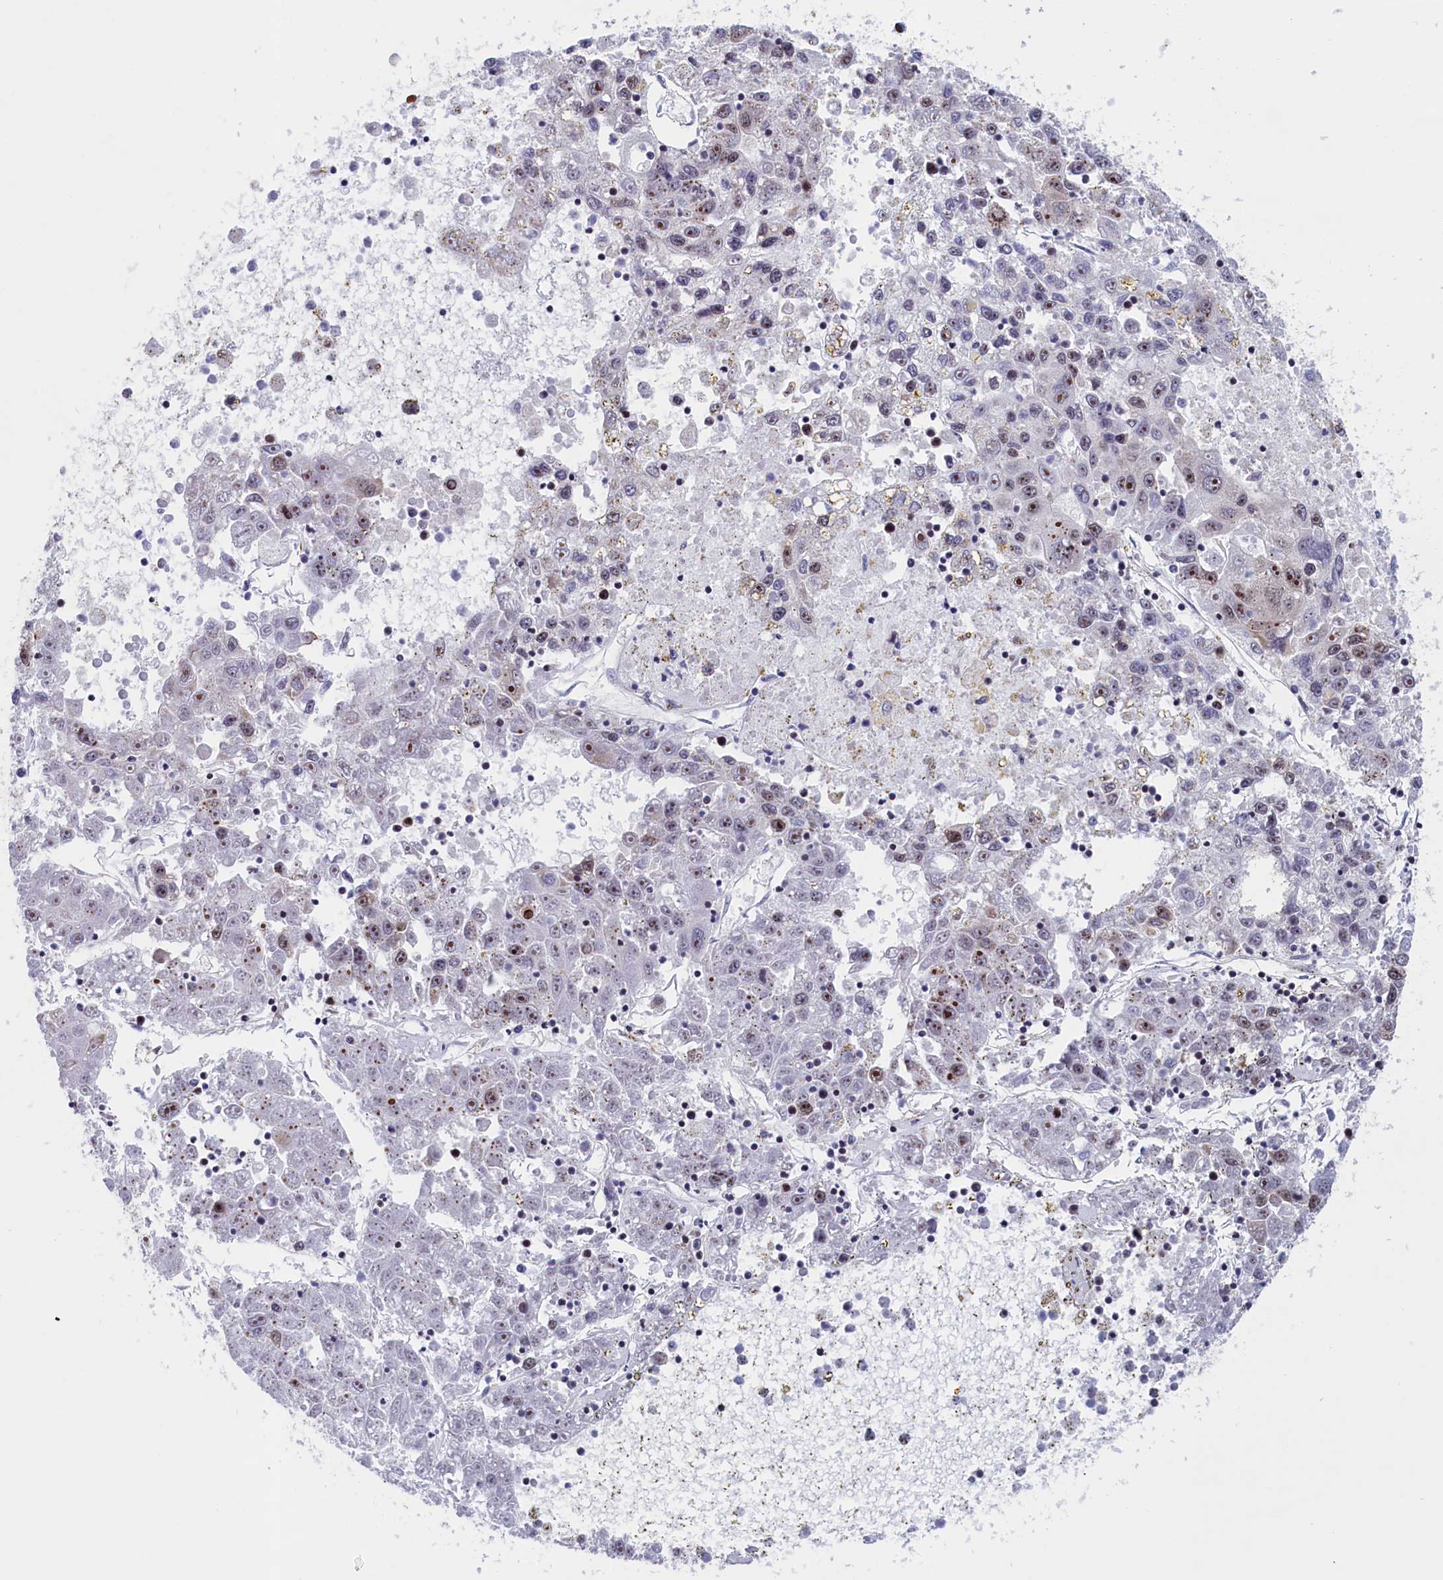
{"staining": {"intensity": "moderate", "quantity": "<25%", "location": "nuclear"}, "tissue": "liver cancer", "cell_type": "Tumor cells", "image_type": "cancer", "snomed": [{"axis": "morphology", "description": "Carcinoma, Hepatocellular, NOS"}, {"axis": "topography", "description": "Liver"}], "caption": "Moderate nuclear expression for a protein is seen in about <25% of tumor cells of liver cancer (hepatocellular carcinoma) using immunohistochemistry (IHC).", "gene": "PPAN", "patient": {"sex": "male", "age": 49}}